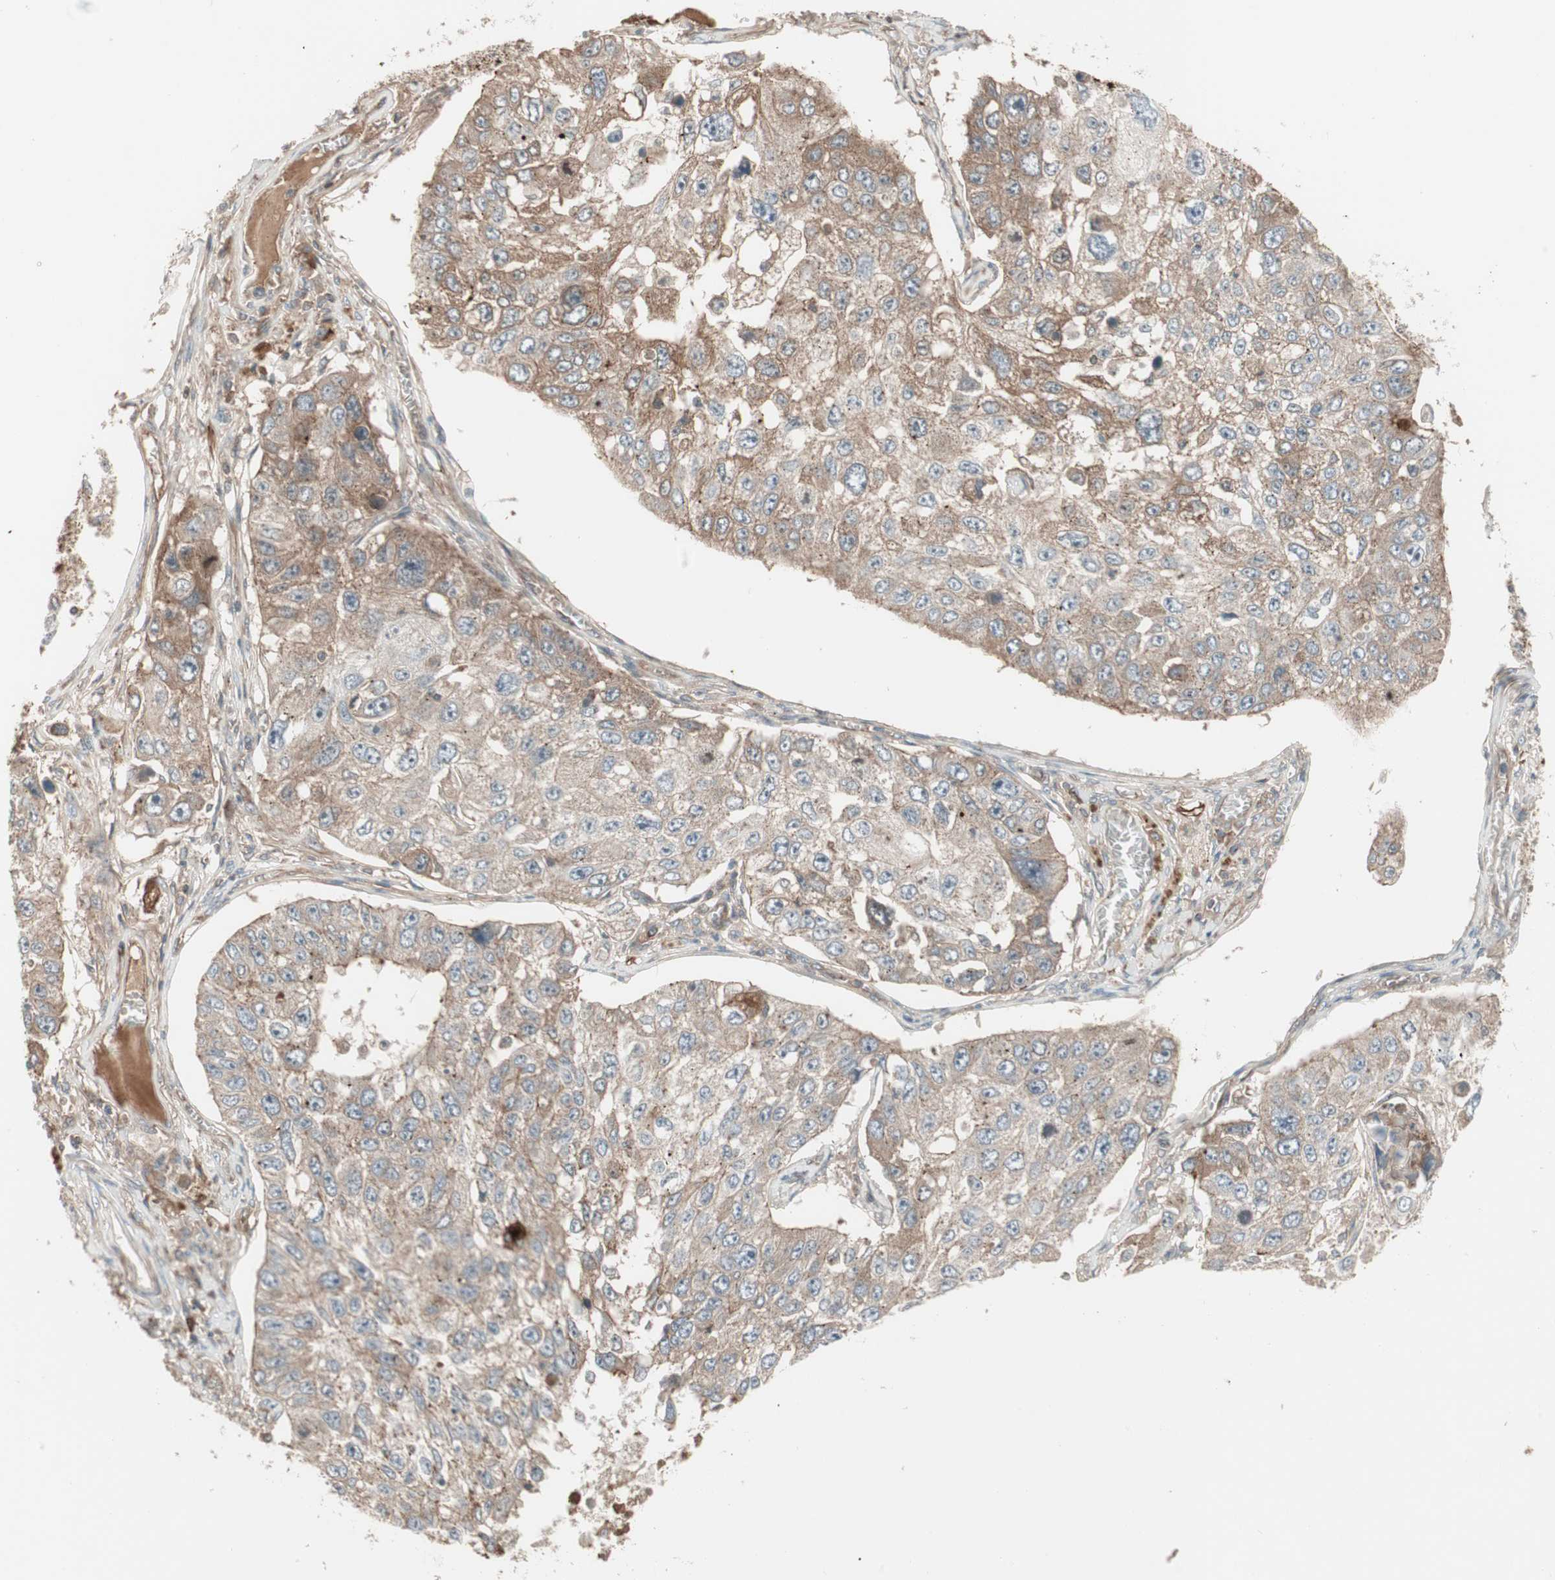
{"staining": {"intensity": "moderate", "quantity": ">75%", "location": "cytoplasmic/membranous"}, "tissue": "lung cancer", "cell_type": "Tumor cells", "image_type": "cancer", "snomed": [{"axis": "morphology", "description": "Squamous cell carcinoma, NOS"}, {"axis": "topography", "description": "Lung"}], "caption": "Tumor cells reveal medium levels of moderate cytoplasmic/membranous staining in about >75% of cells in lung squamous cell carcinoma.", "gene": "TFPI", "patient": {"sex": "male", "age": 71}}